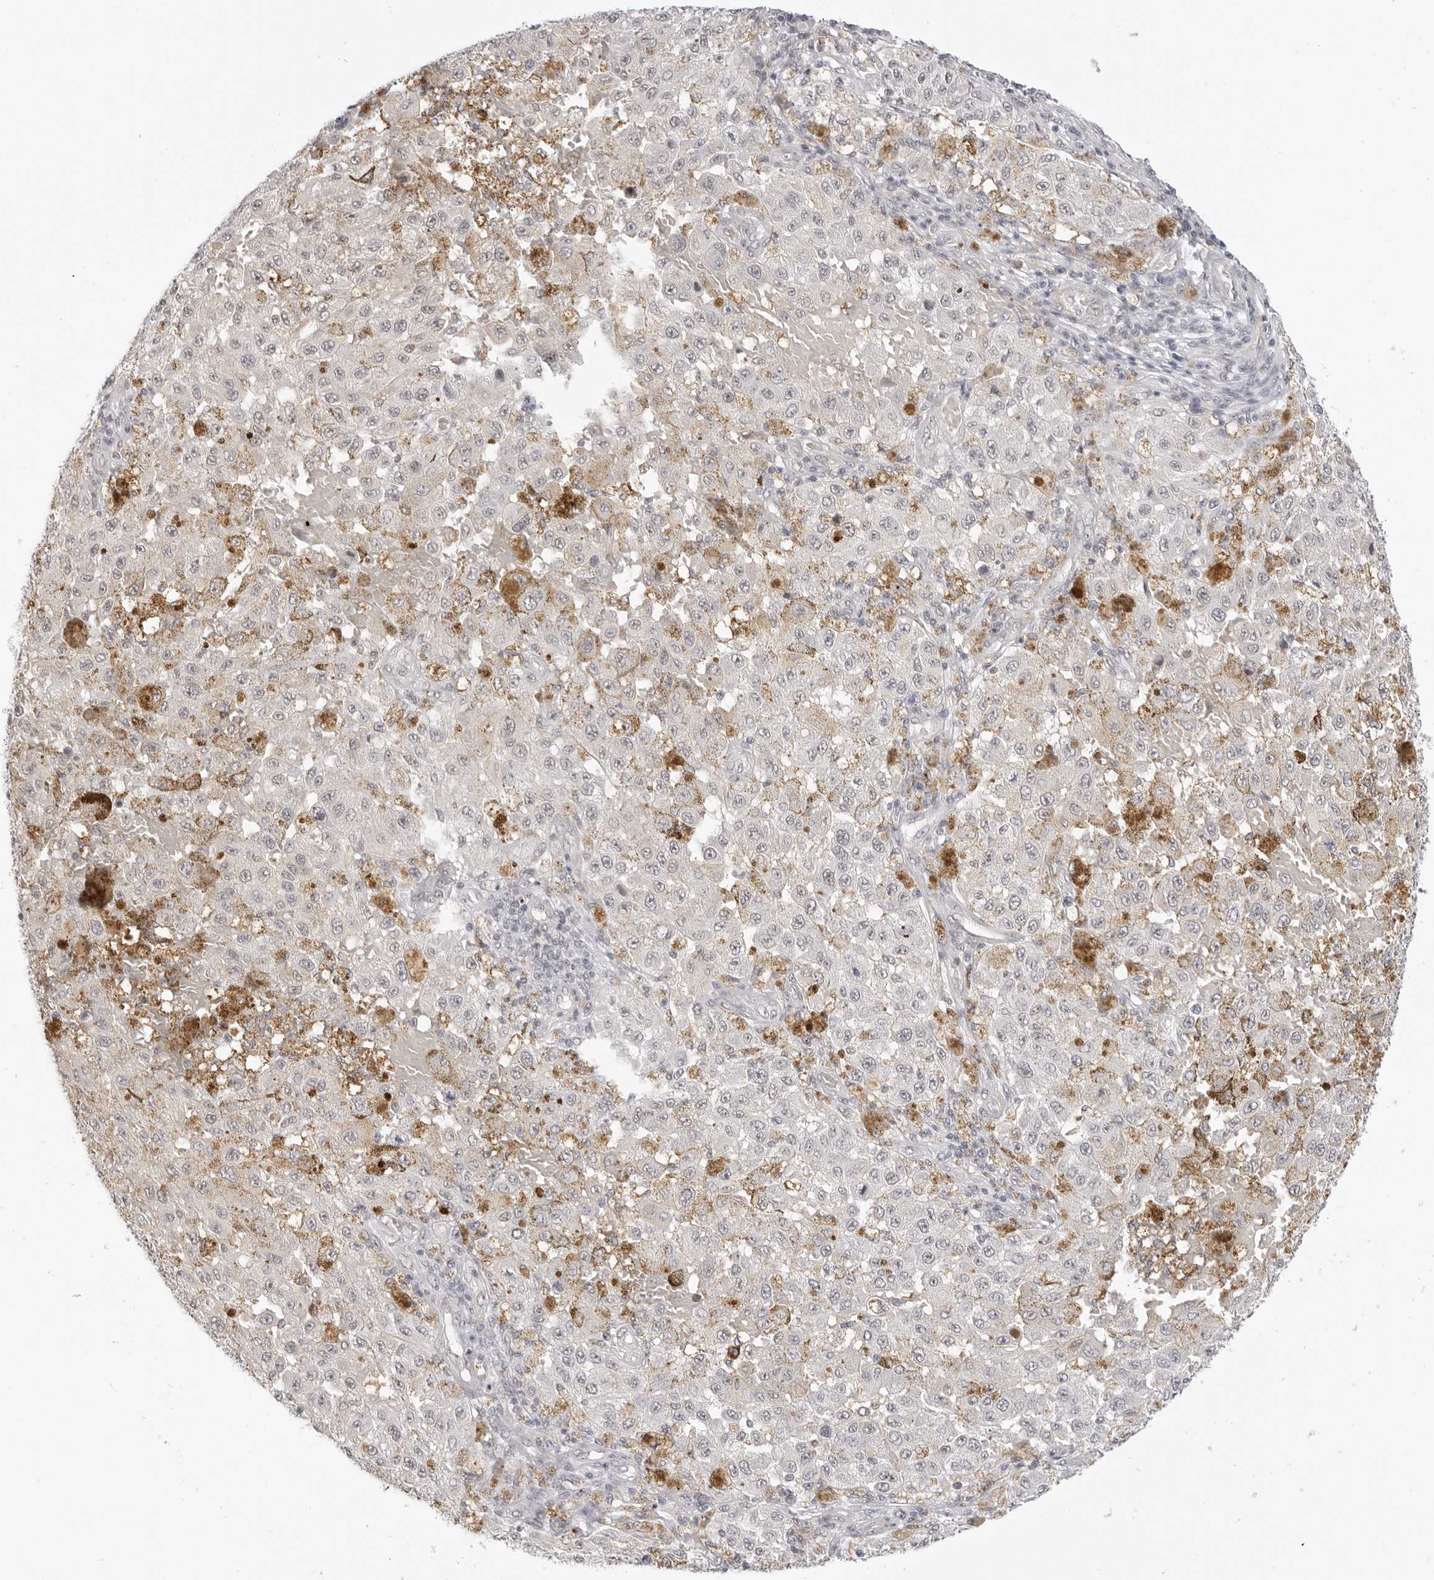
{"staining": {"intensity": "negative", "quantity": "none", "location": "none"}, "tissue": "melanoma", "cell_type": "Tumor cells", "image_type": "cancer", "snomed": [{"axis": "morphology", "description": "Malignant melanoma, NOS"}, {"axis": "topography", "description": "Skin"}], "caption": "Immunohistochemistry (IHC) photomicrograph of neoplastic tissue: human malignant melanoma stained with DAB displays no significant protein positivity in tumor cells.", "gene": "TCIM", "patient": {"sex": "female", "age": 64}}